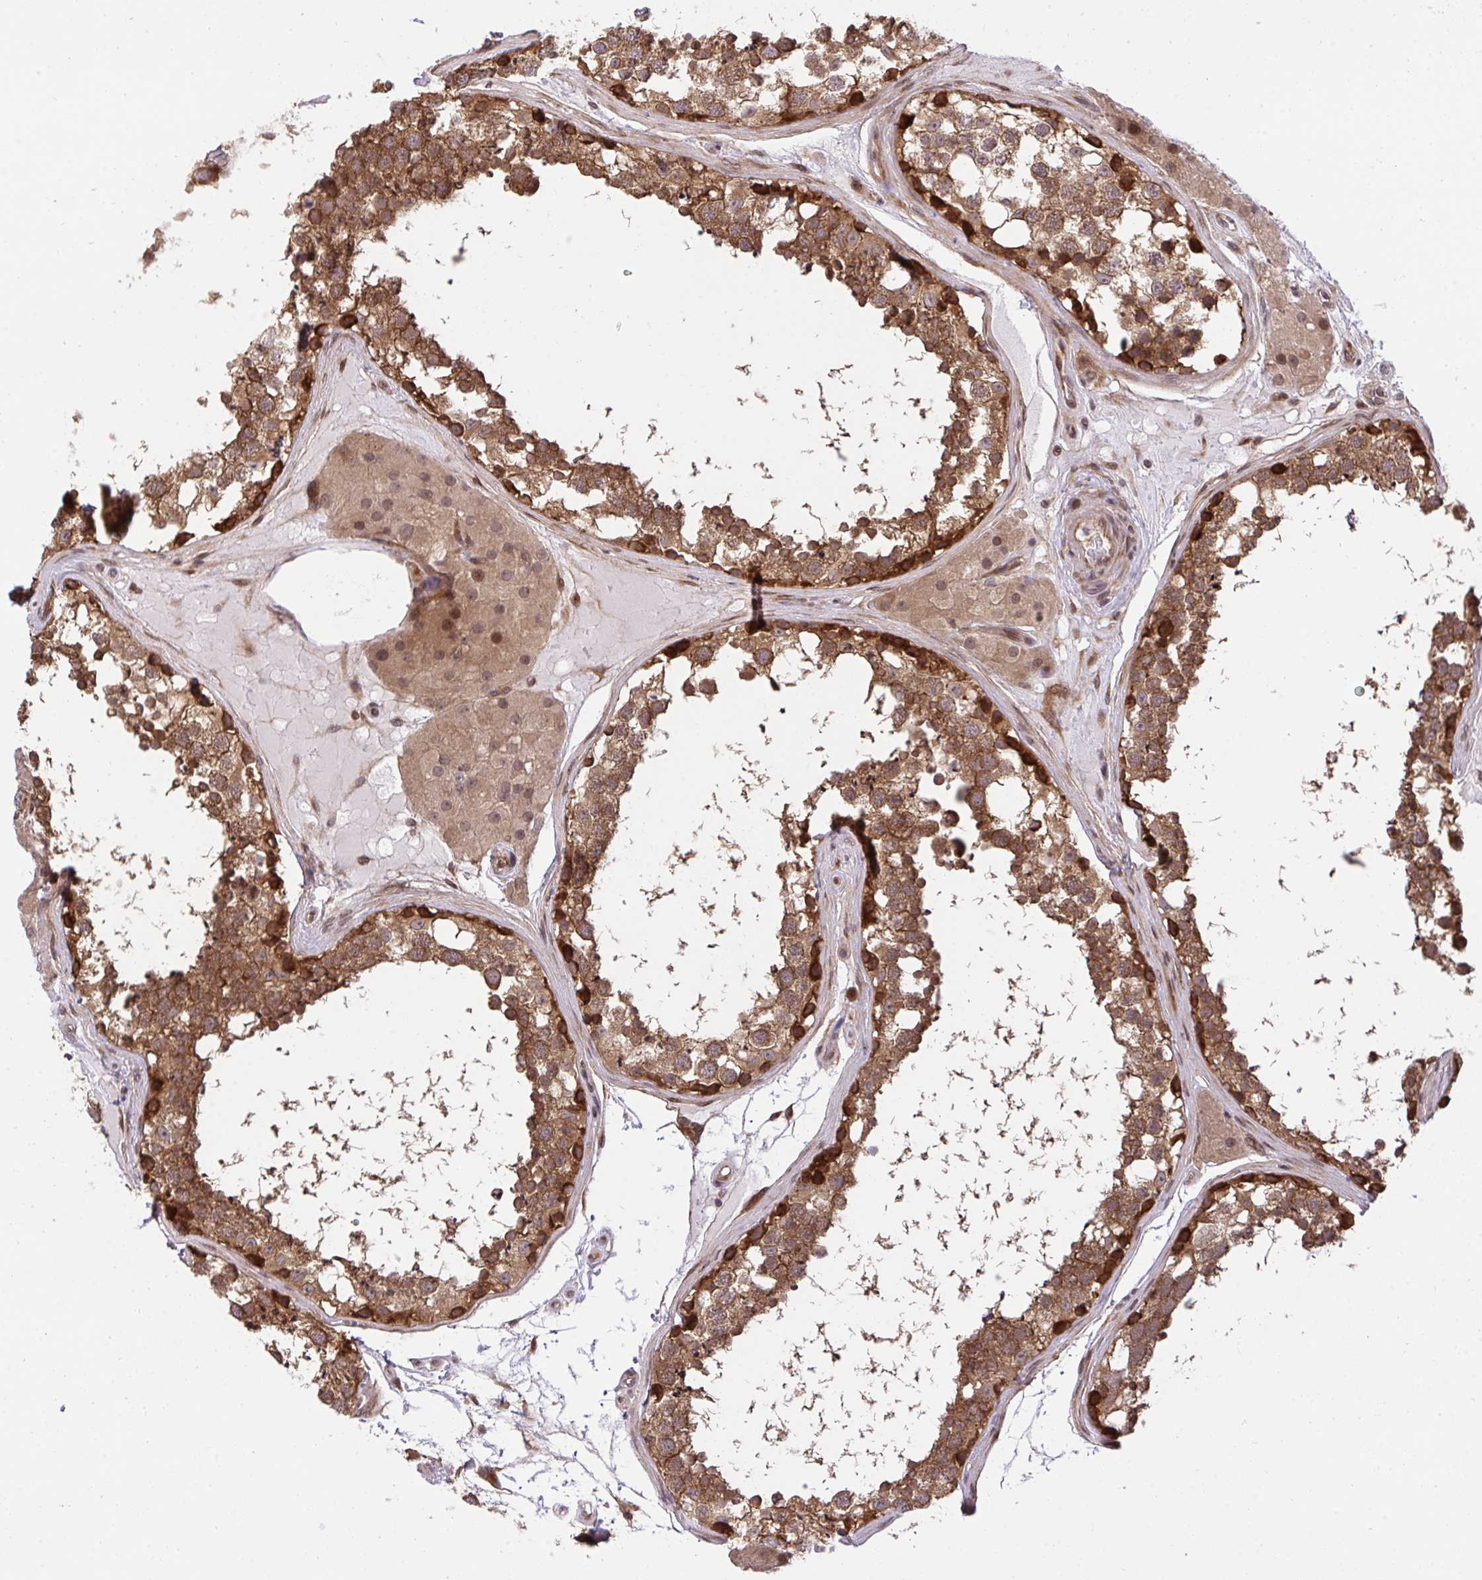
{"staining": {"intensity": "strong", "quantity": ">75%", "location": "cytoplasmic/membranous"}, "tissue": "testis", "cell_type": "Cells in seminiferous ducts", "image_type": "normal", "snomed": [{"axis": "morphology", "description": "Normal tissue, NOS"}, {"axis": "morphology", "description": "Seminoma, NOS"}, {"axis": "topography", "description": "Testis"}], "caption": "Protein expression analysis of benign human testis reveals strong cytoplasmic/membranous positivity in about >75% of cells in seminiferous ducts. Nuclei are stained in blue.", "gene": "ERI1", "patient": {"sex": "male", "age": 65}}